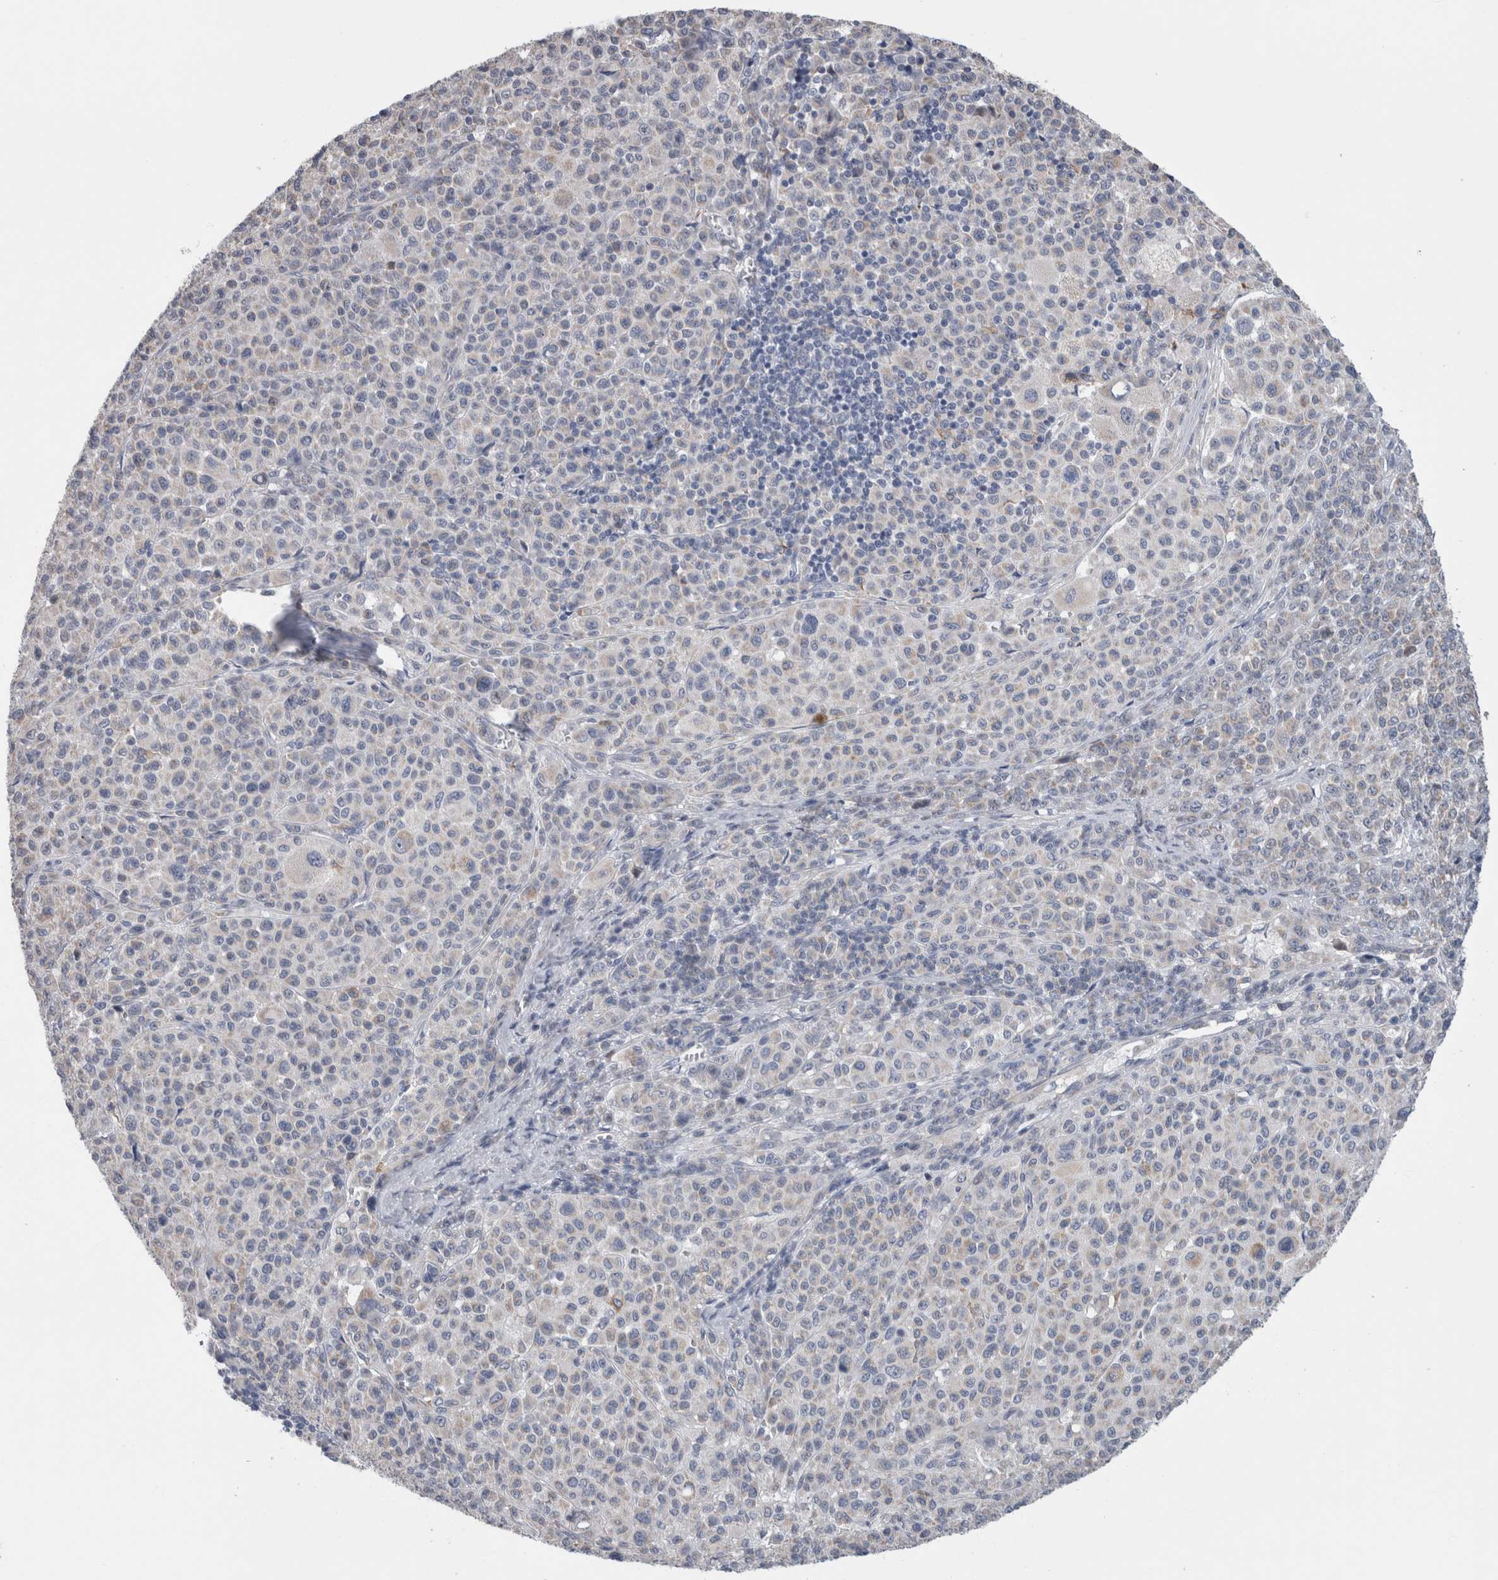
{"staining": {"intensity": "negative", "quantity": "none", "location": "none"}, "tissue": "melanoma", "cell_type": "Tumor cells", "image_type": "cancer", "snomed": [{"axis": "morphology", "description": "Malignant melanoma, Metastatic site"}, {"axis": "topography", "description": "Skin"}], "caption": "A histopathology image of malignant melanoma (metastatic site) stained for a protein reveals no brown staining in tumor cells.", "gene": "GDAP1", "patient": {"sex": "female", "age": 74}}